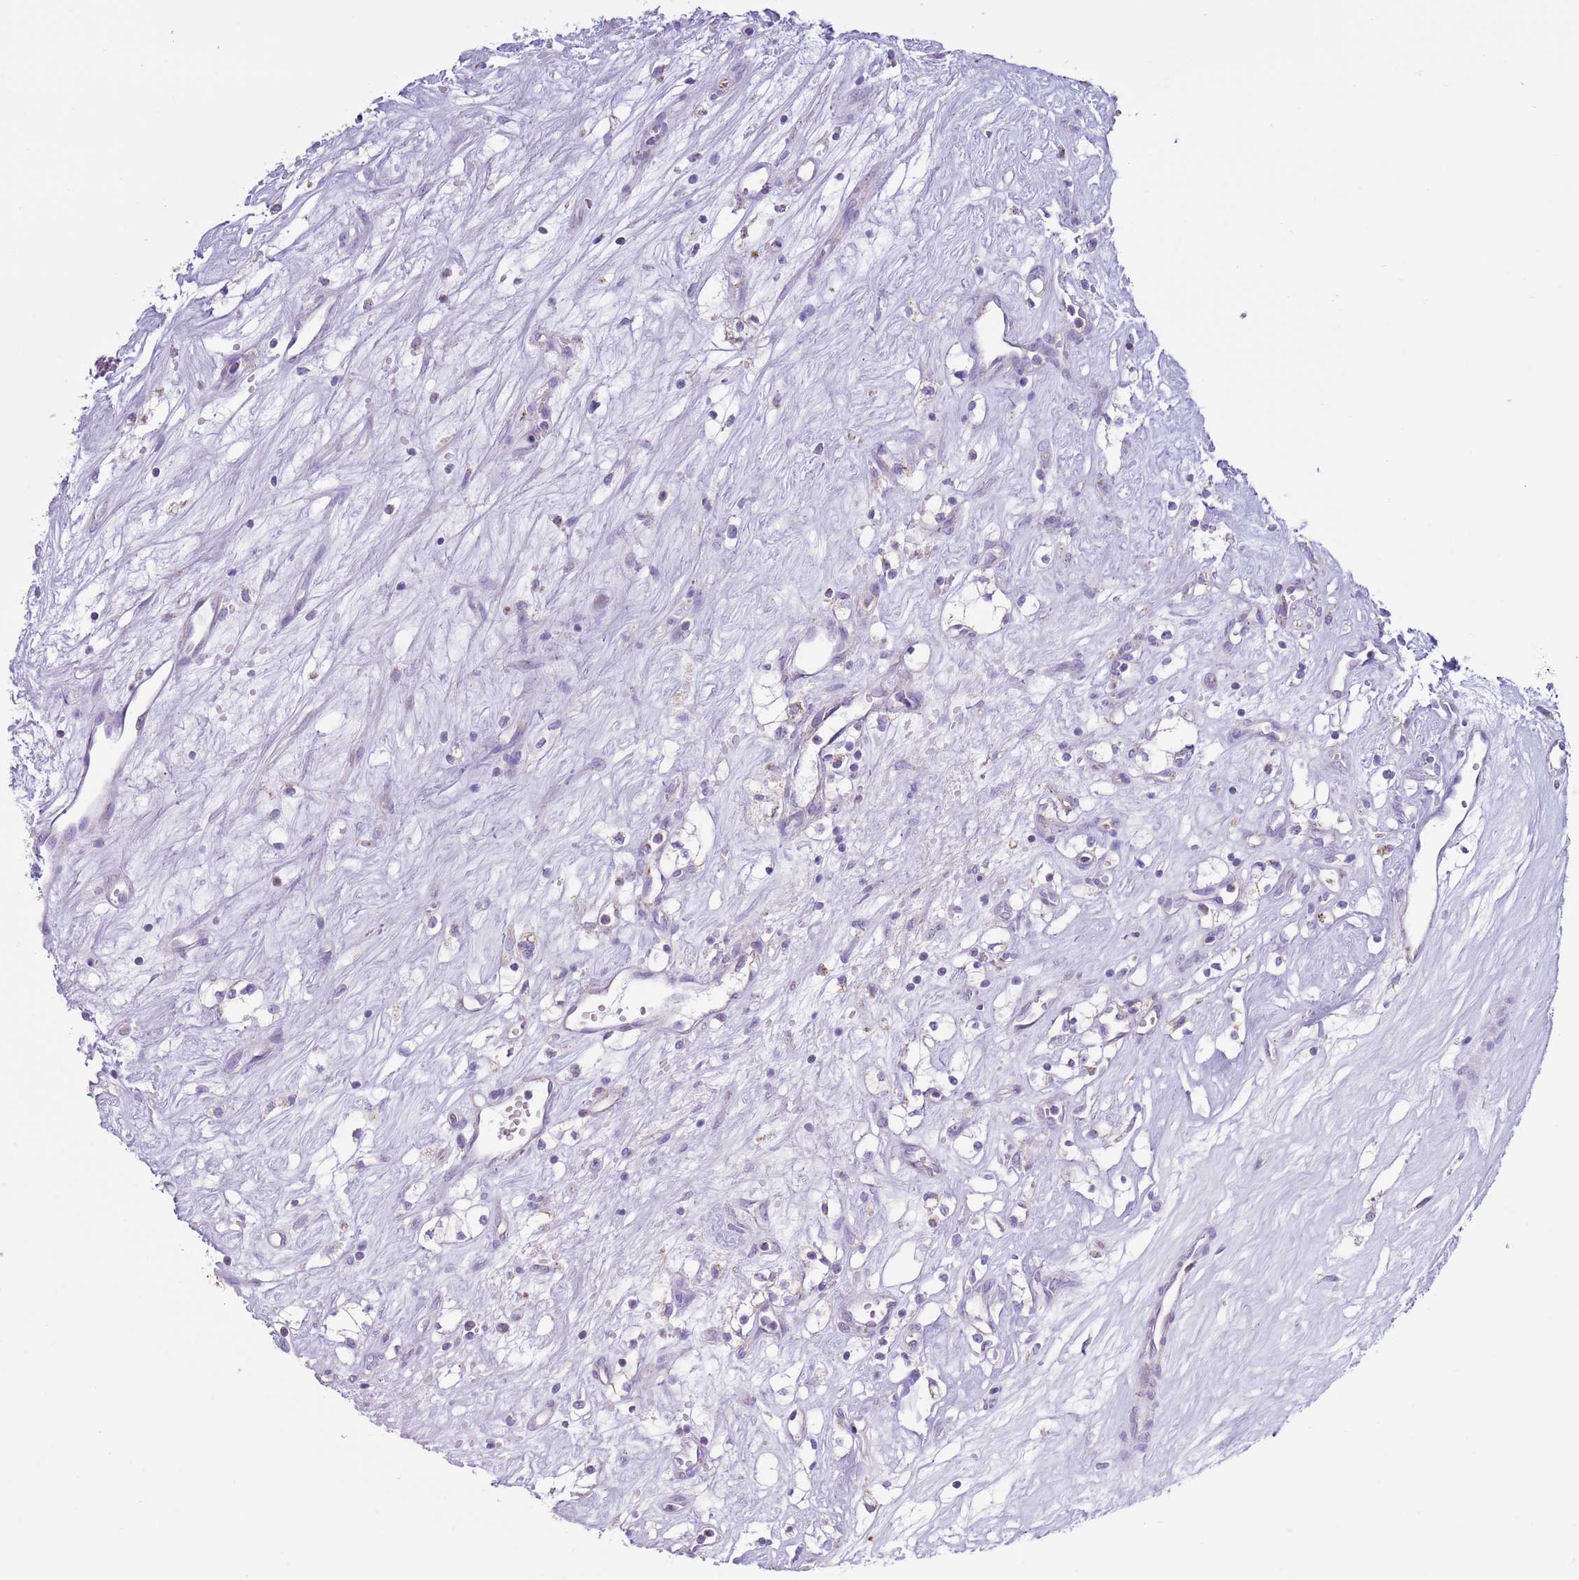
{"staining": {"intensity": "negative", "quantity": "none", "location": "none"}, "tissue": "renal cancer", "cell_type": "Tumor cells", "image_type": "cancer", "snomed": [{"axis": "morphology", "description": "Adenocarcinoma, NOS"}, {"axis": "topography", "description": "Kidney"}], "caption": "High magnification brightfield microscopy of renal adenocarcinoma stained with DAB (brown) and counterstained with hematoxylin (blue): tumor cells show no significant expression.", "gene": "ATP6V1B1", "patient": {"sex": "male", "age": 59}}